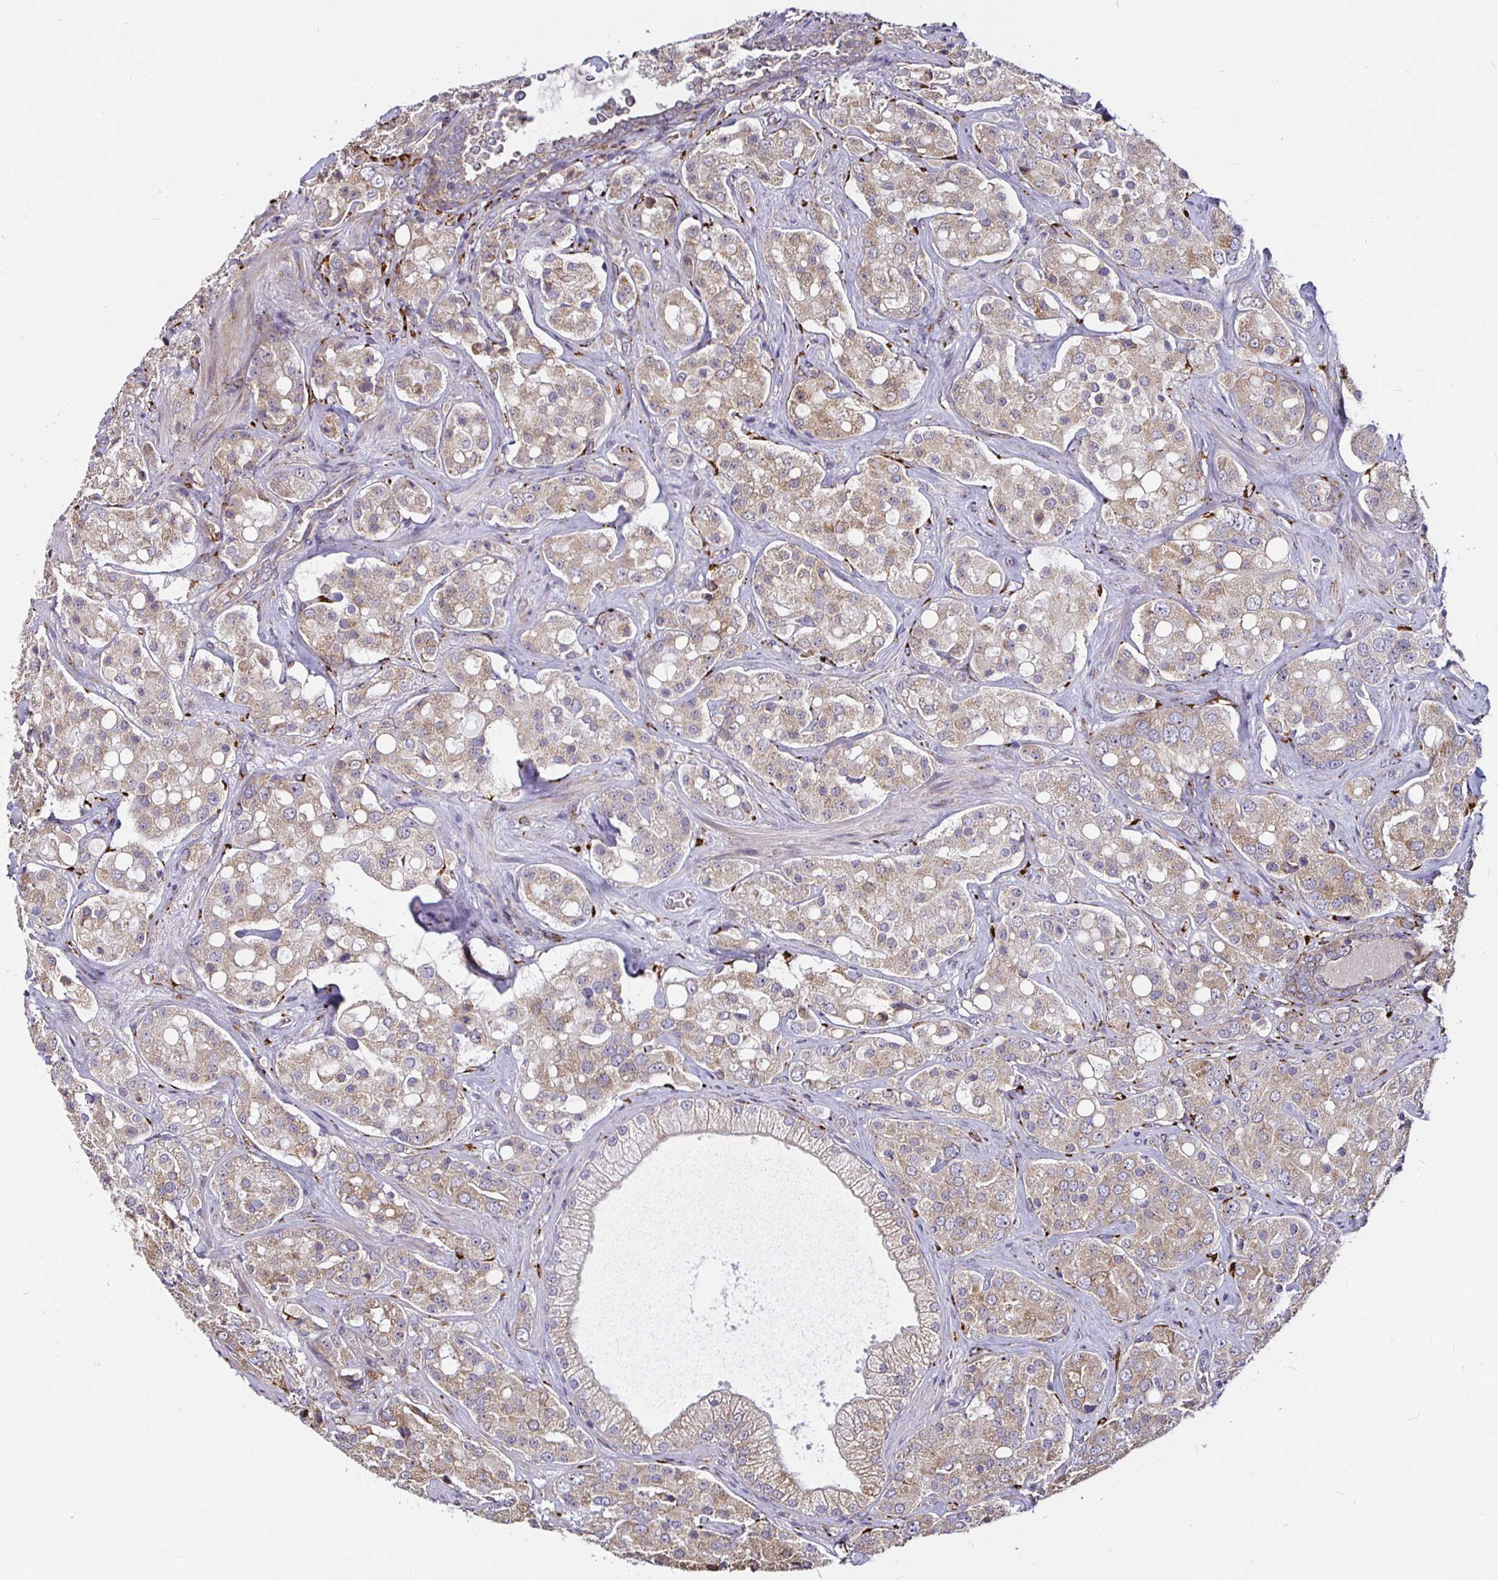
{"staining": {"intensity": "weak", "quantity": "25%-75%", "location": "cytoplasmic/membranous"}, "tissue": "prostate cancer", "cell_type": "Tumor cells", "image_type": "cancer", "snomed": [{"axis": "morphology", "description": "Adenocarcinoma, High grade"}, {"axis": "topography", "description": "Prostate"}], "caption": "DAB (3,3'-diaminobenzidine) immunohistochemical staining of high-grade adenocarcinoma (prostate) demonstrates weak cytoplasmic/membranous protein expression in approximately 25%-75% of tumor cells.", "gene": "P4HA2", "patient": {"sex": "male", "age": 67}}